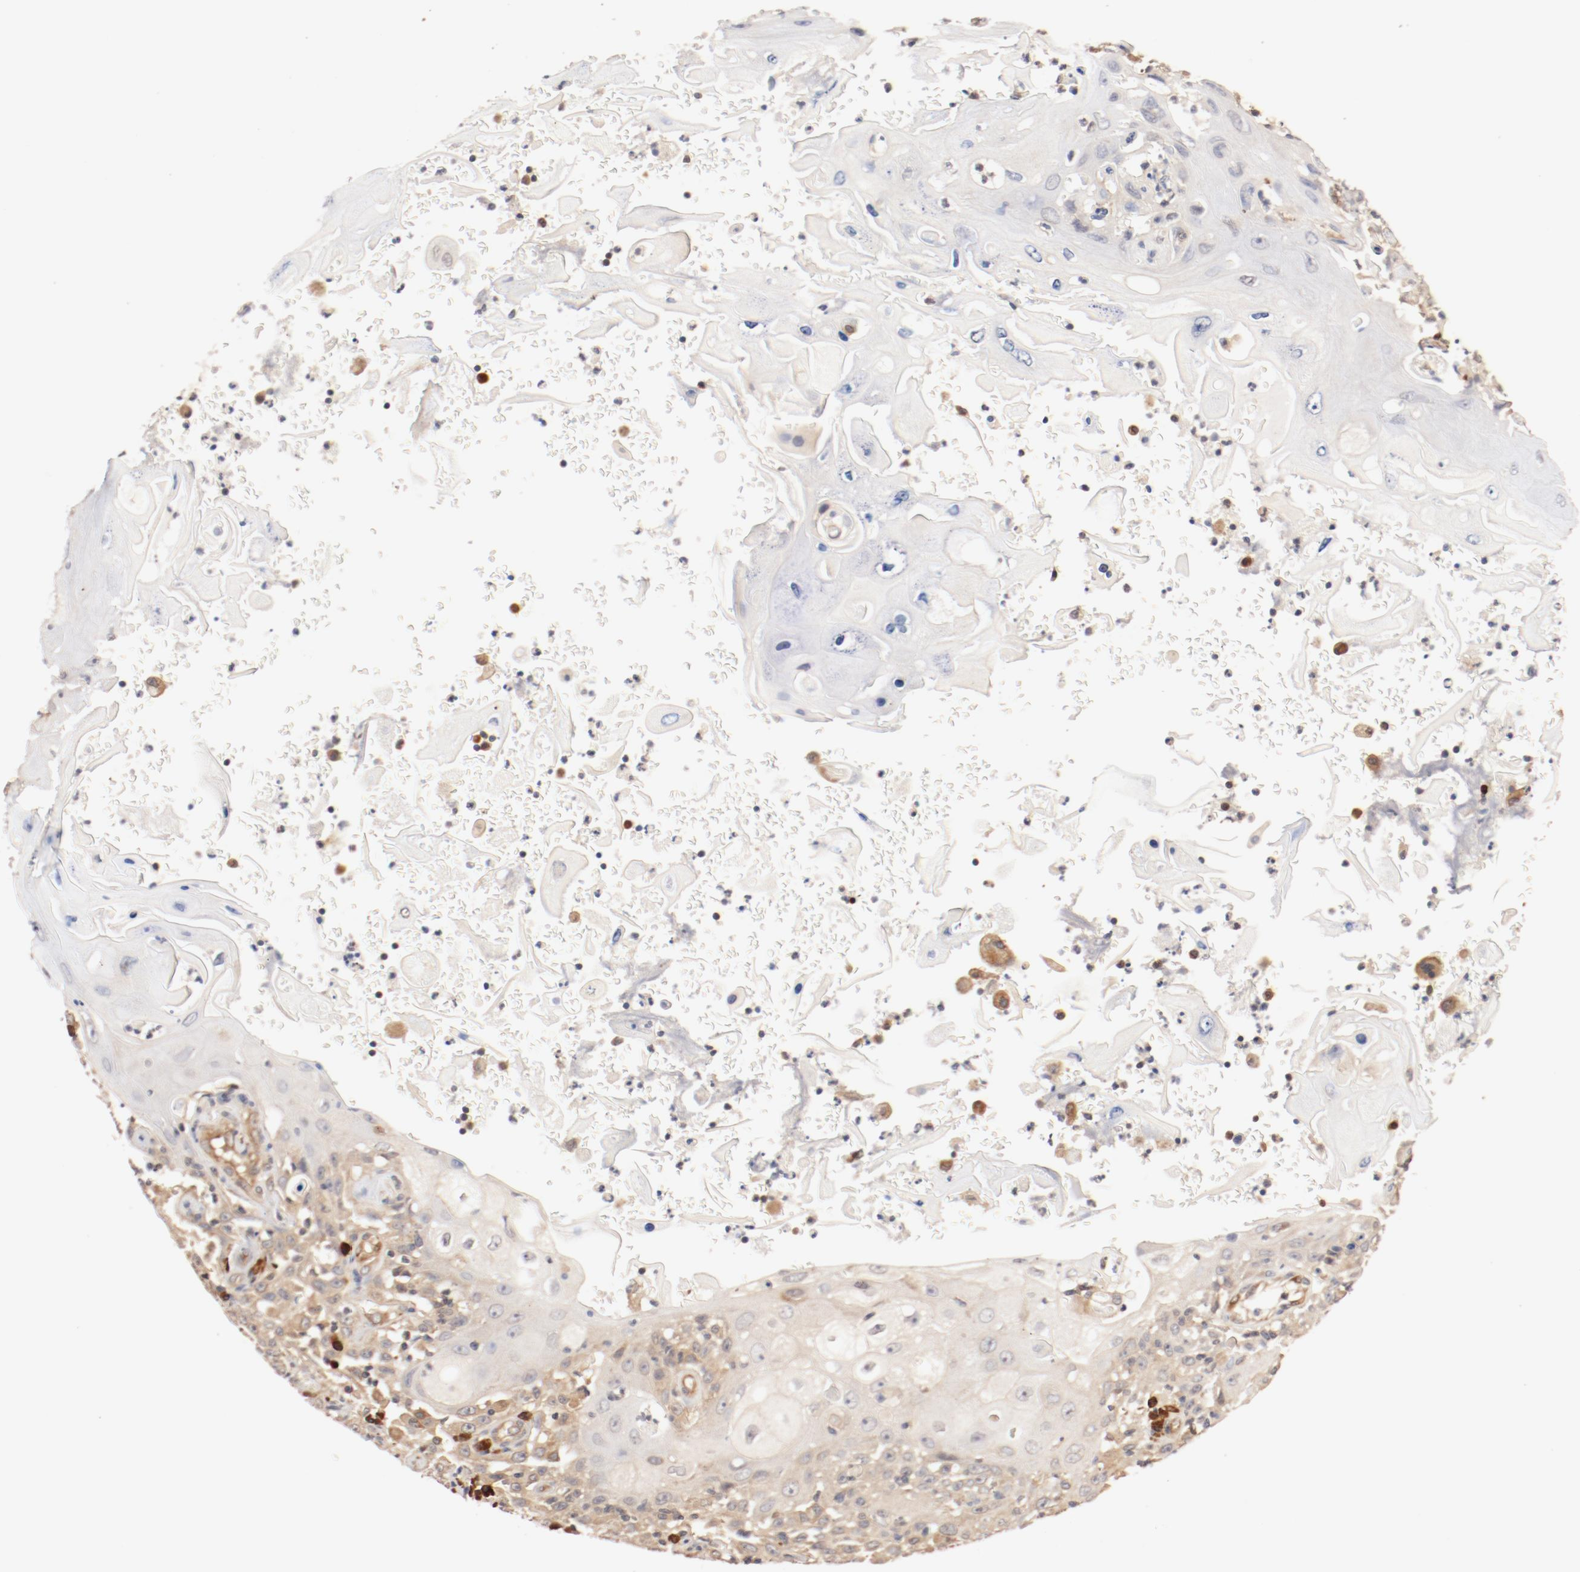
{"staining": {"intensity": "weak", "quantity": "<25%", "location": "cytoplasmic/membranous"}, "tissue": "head and neck cancer", "cell_type": "Tumor cells", "image_type": "cancer", "snomed": [{"axis": "morphology", "description": "Squamous cell carcinoma, NOS"}, {"axis": "topography", "description": "Oral tissue"}, {"axis": "topography", "description": "Head-Neck"}], "caption": "Immunohistochemistry micrograph of squamous cell carcinoma (head and neck) stained for a protein (brown), which exhibits no staining in tumor cells.", "gene": "UBE2J1", "patient": {"sex": "female", "age": 76}}